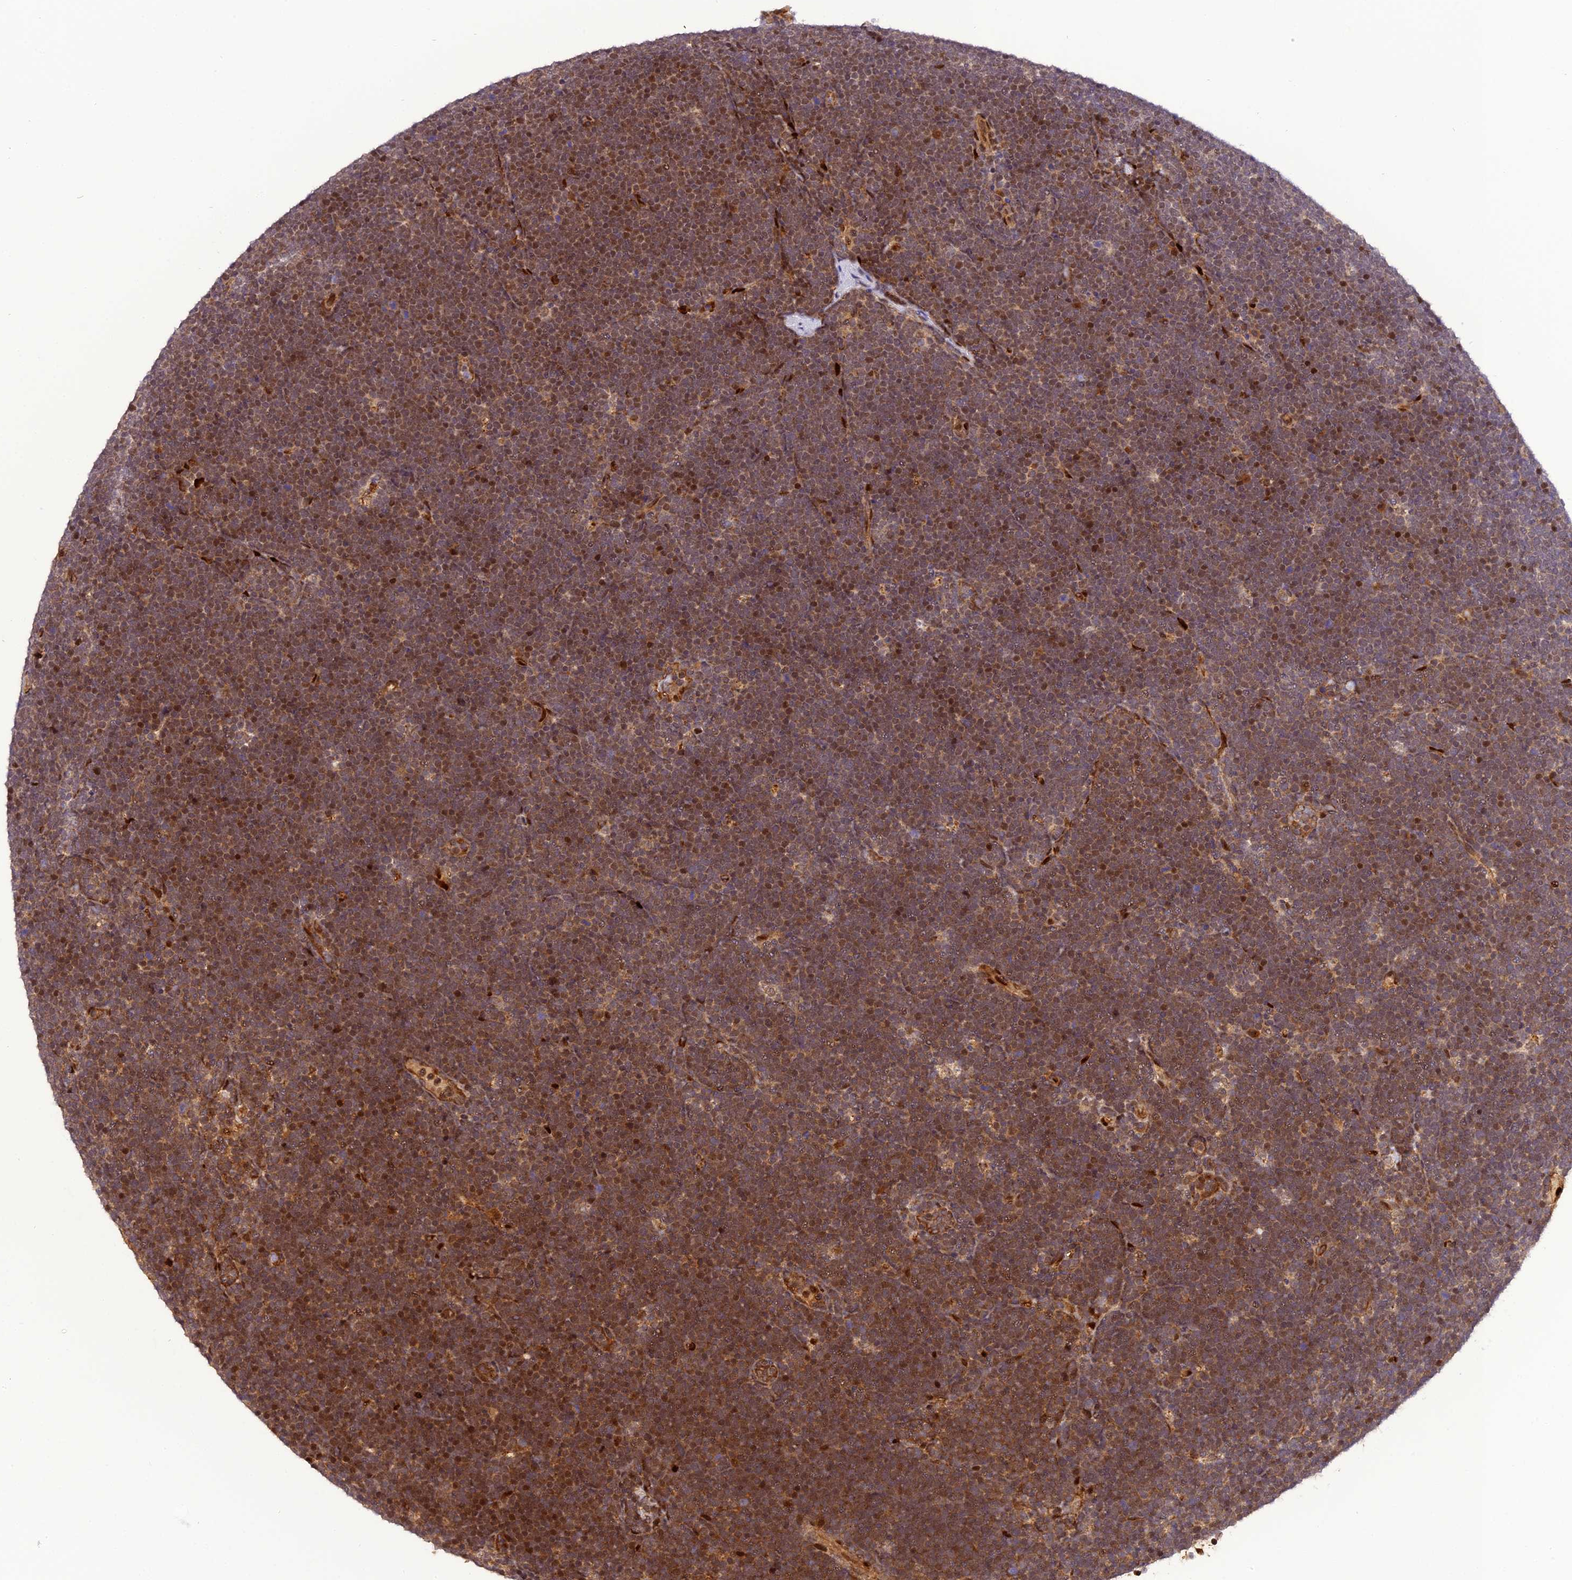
{"staining": {"intensity": "moderate", "quantity": "25%-75%", "location": "cytoplasmic/membranous,nuclear"}, "tissue": "lymphoma", "cell_type": "Tumor cells", "image_type": "cancer", "snomed": [{"axis": "morphology", "description": "Malignant lymphoma, non-Hodgkin's type, High grade"}, {"axis": "topography", "description": "Lymph node"}], "caption": "Protein expression analysis of human high-grade malignant lymphoma, non-Hodgkin's type reveals moderate cytoplasmic/membranous and nuclear positivity in approximately 25%-75% of tumor cells. (DAB = brown stain, brightfield microscopy at high magnification).", "gene": "MICALL1", "patient": {"sex": "male", "age": 13}}